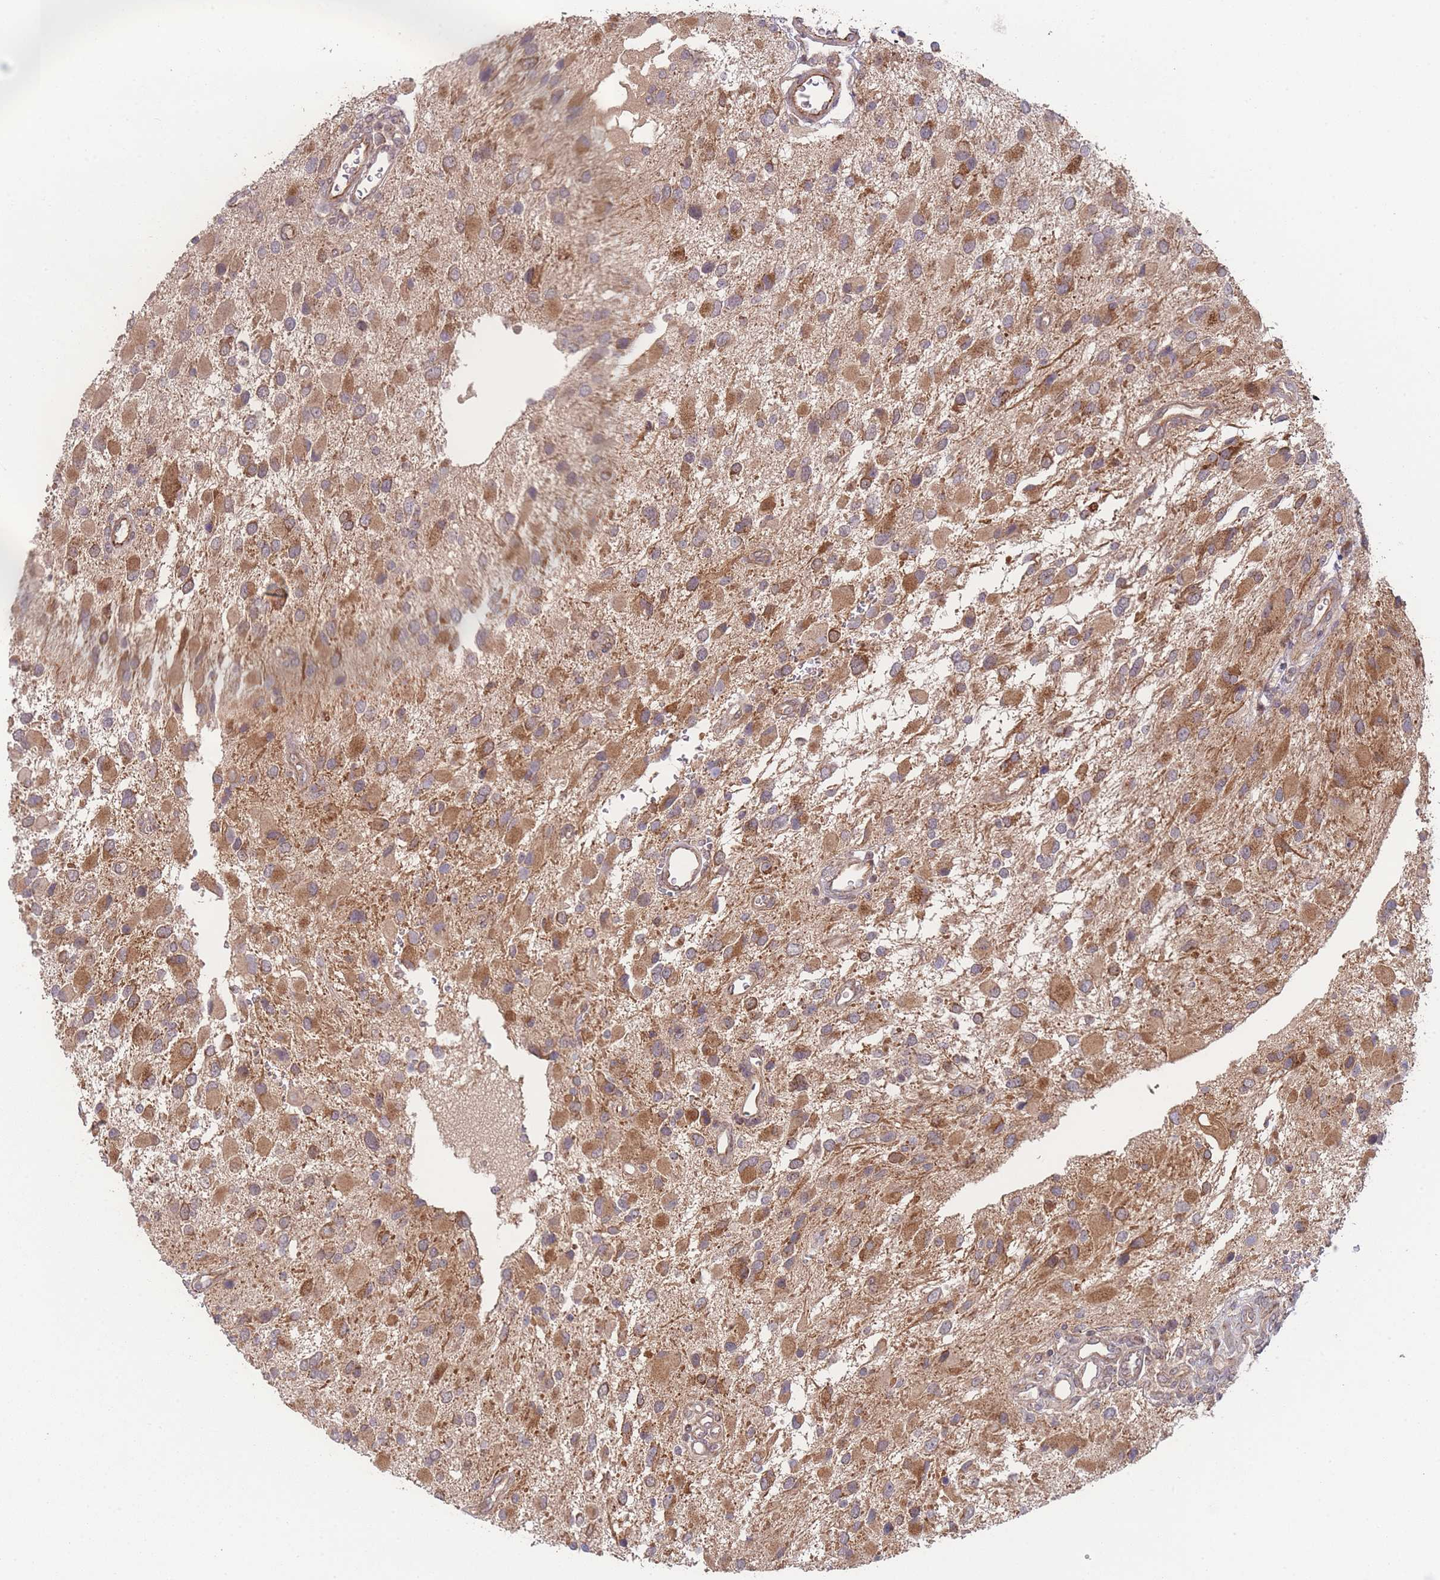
{"staining": {"intensity": "moderate", "quantity": ">75%", "location": "cytoplasmic/membranous"}, "tissue": "glioma", "cell_type": "Tumor cells", "image_type": "cancer", "snomed": [{"axis": "morphology", "description": "Glioma, malignant, High grade"}, {"axis": "topography", "description": "Brain"}], "caption": "The immunohistochemical stain highlights moderate cytoplasmic/membranous expression in tumor cells of glioma tissue. (brown staining indicates protein expression, while blue staining denotes nuclei).", "gene": "PXMP4", "patient": {"sex": "male", "age": 53}}